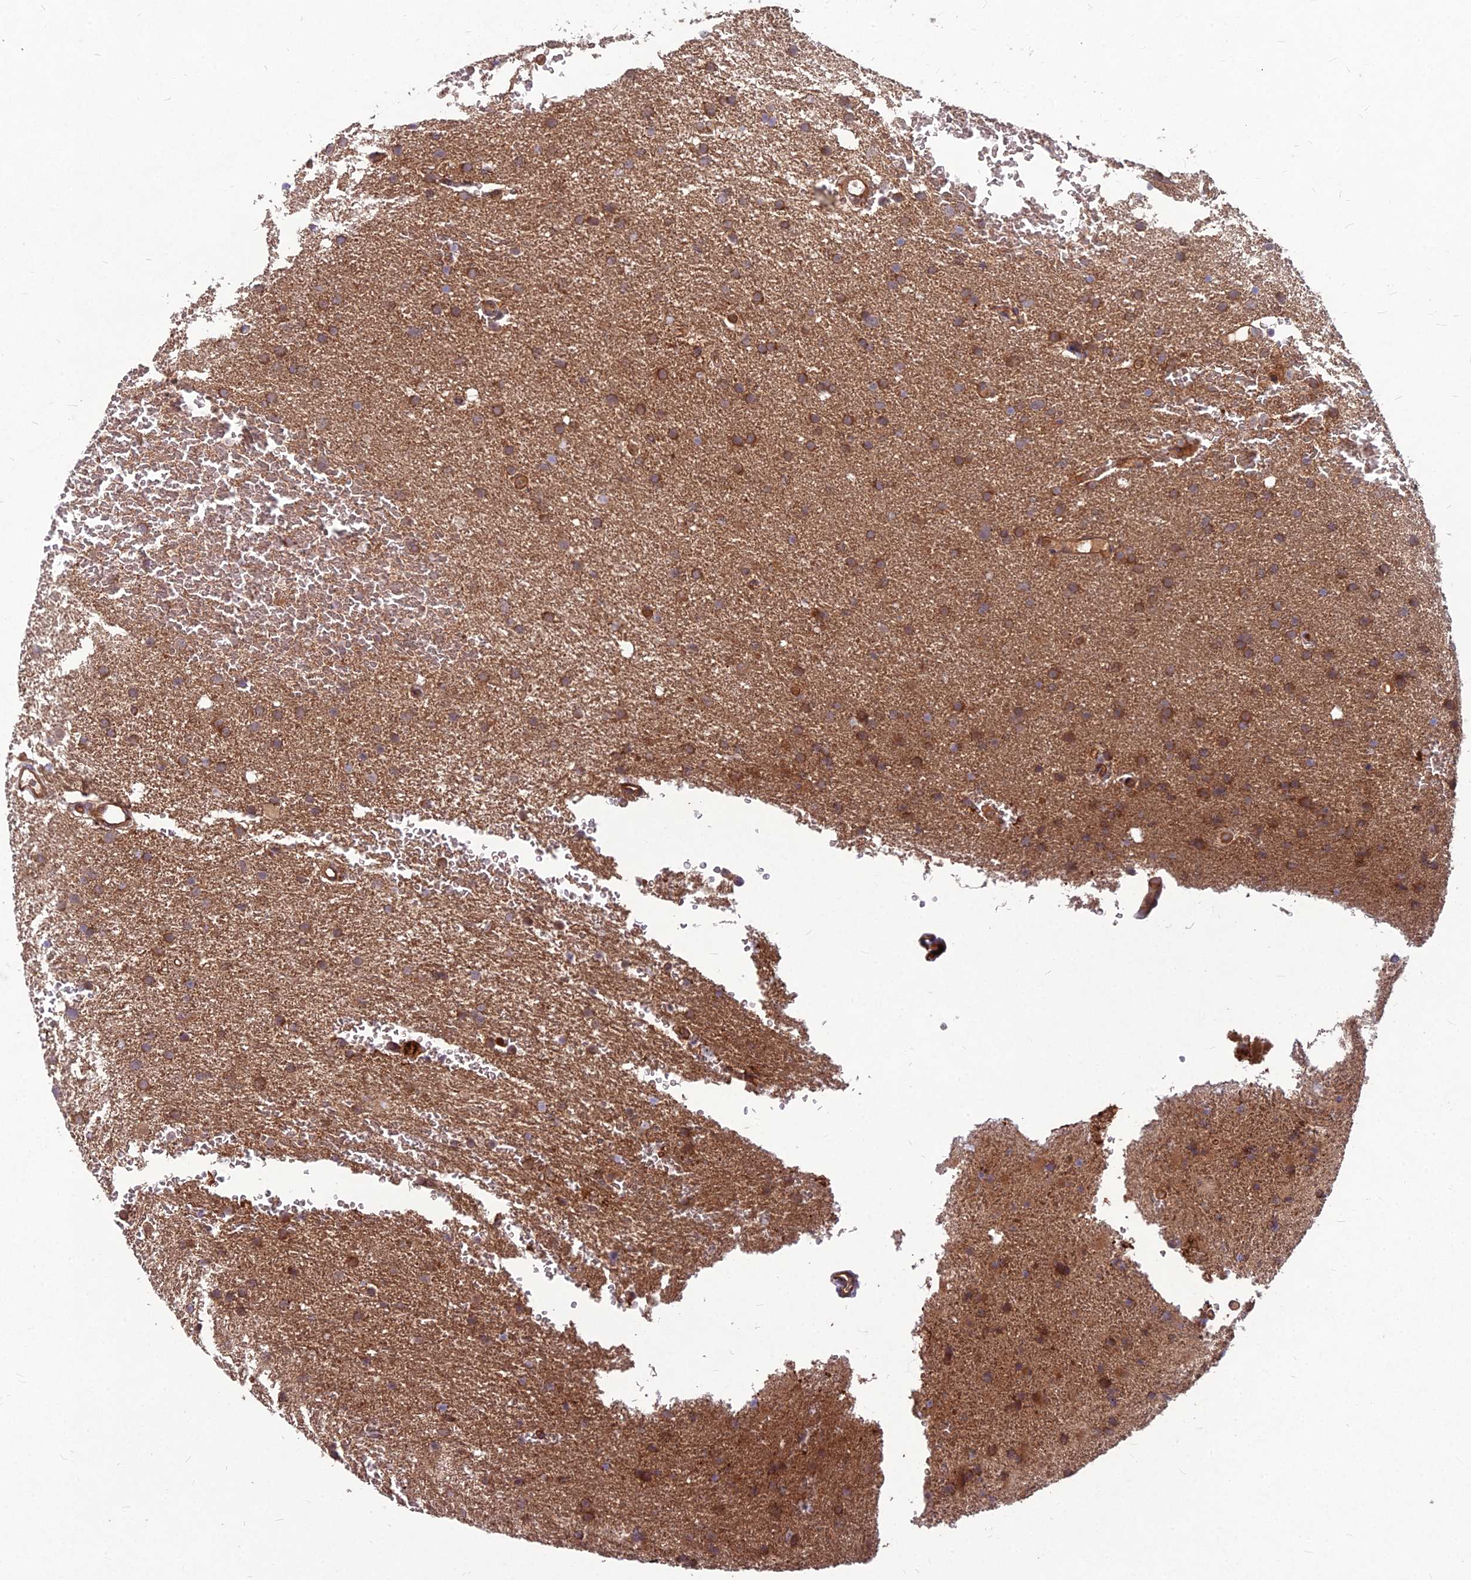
{"staining": {"intensity": "moderate", "quantity": ">75%", "location": "cytoplasmic/membranous"}, "tissue": "glioma", "cell_type": "Tumor cells", "image_type": "cancer", "snomed": [{"axis": "morphology", "description": "Glioma, malignant, High grade"}, {"axis": "topography", "description": "Cerebral cortex"}], "caption": "Protein expression analysis of human high-grade glioma (malignant) reveals moderate cytoplasmic/membranous staining in approximately >75% of tumor cells.", "gene": "MFSD8", "patient": {"sex": "female", "age": 36}}